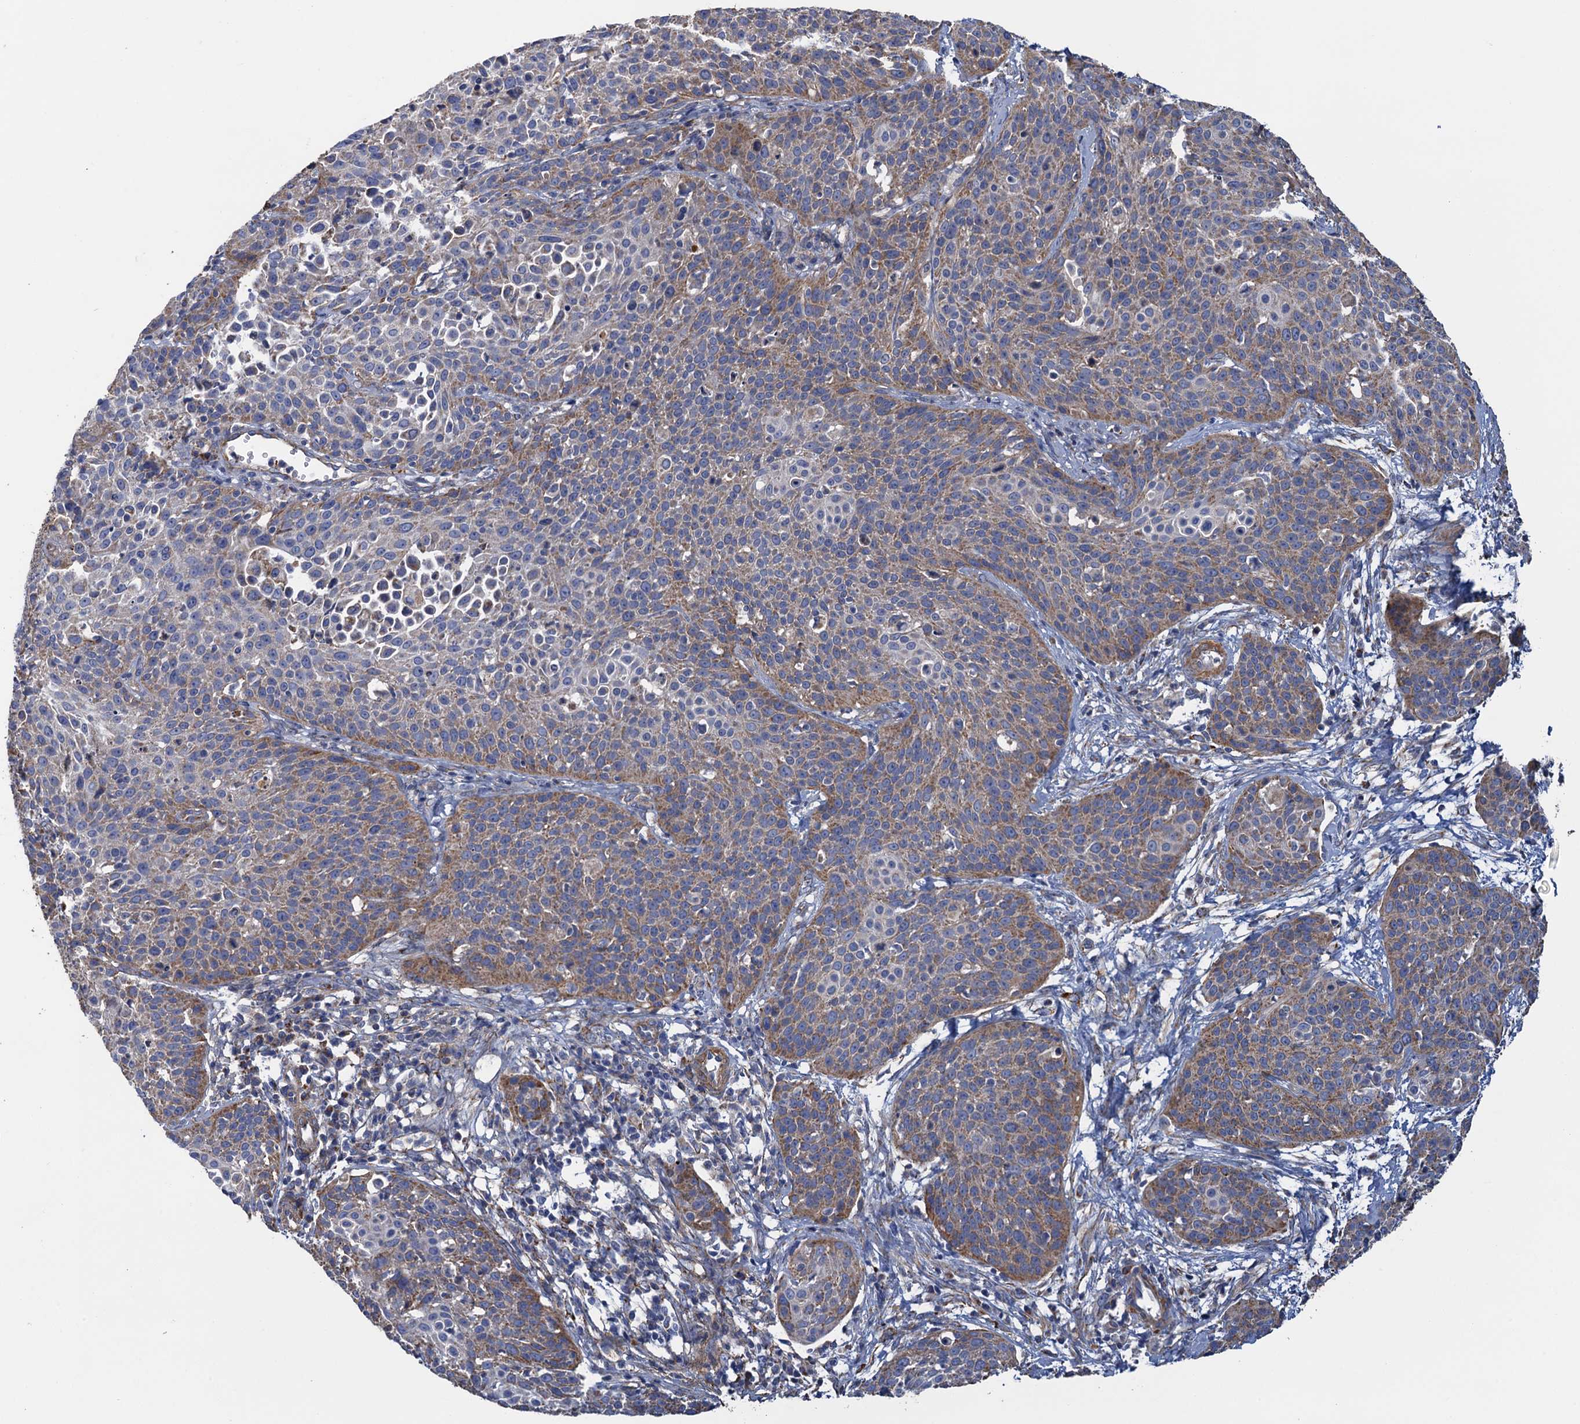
{"staining": {"intensity": "moderate", "quantity": "25%-75%", "location": "cytoplasmic/membranous"}, "tissue": "cervical cancer", "cell_type": "Tumor cells", "image_type": "cancer", "snomed": [{"axis": "morphology", "description": "Squamous cell carcinoma, NOS"}, {"axis": "topography", "description": "Cervix"}], "caption": "Immunohistochemistry (DAB) staining of human cervical cancer (squamous cell carcinoma) demonstrates moderate cytoplasmic/membranous protein staining in about 25%-75% of tumor cells.", "gene": "GCSH", "patient": {"sex": "female", "age": 38}}